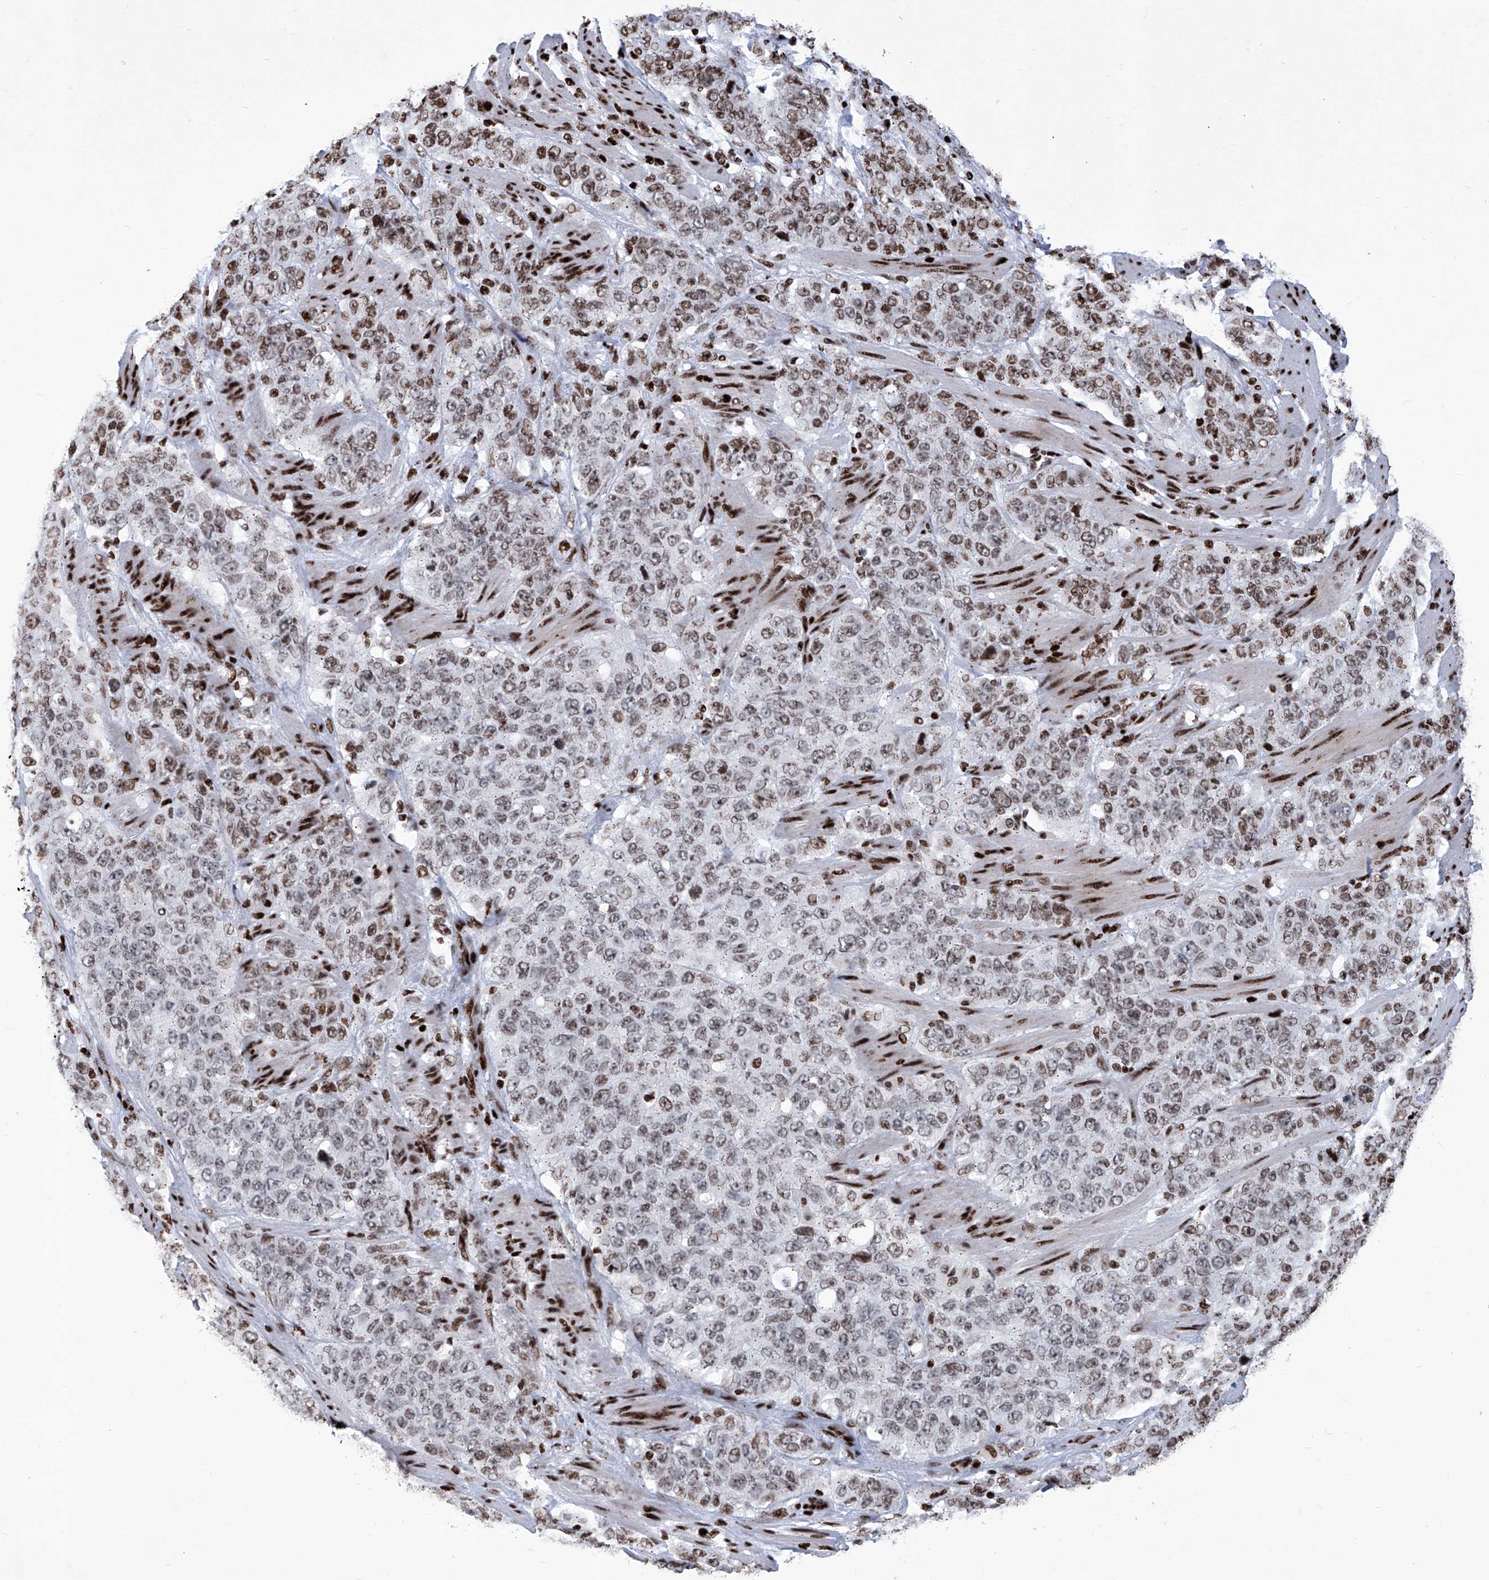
{"staining": {"intensity": "moderate", "quantity": ">75%", "location": "nuclear"}, "tissue": "stomach cancer", "cell_type": "Tumor cells", "image_type": "cancer", "snomed": [{"axis": "morphology", "description": "Adenocarcinoma, NOS"}, {"axis": "topography", "description": "Stomach"}], "caption": "Moderate nuclear expression for a protein is identified in approximately >75% of tumor cells of stomach adenocarcinoma using immunohistochemistry (IHC).", "gene": "HEY2", "patient": {"sex": "male", "age": 48}}